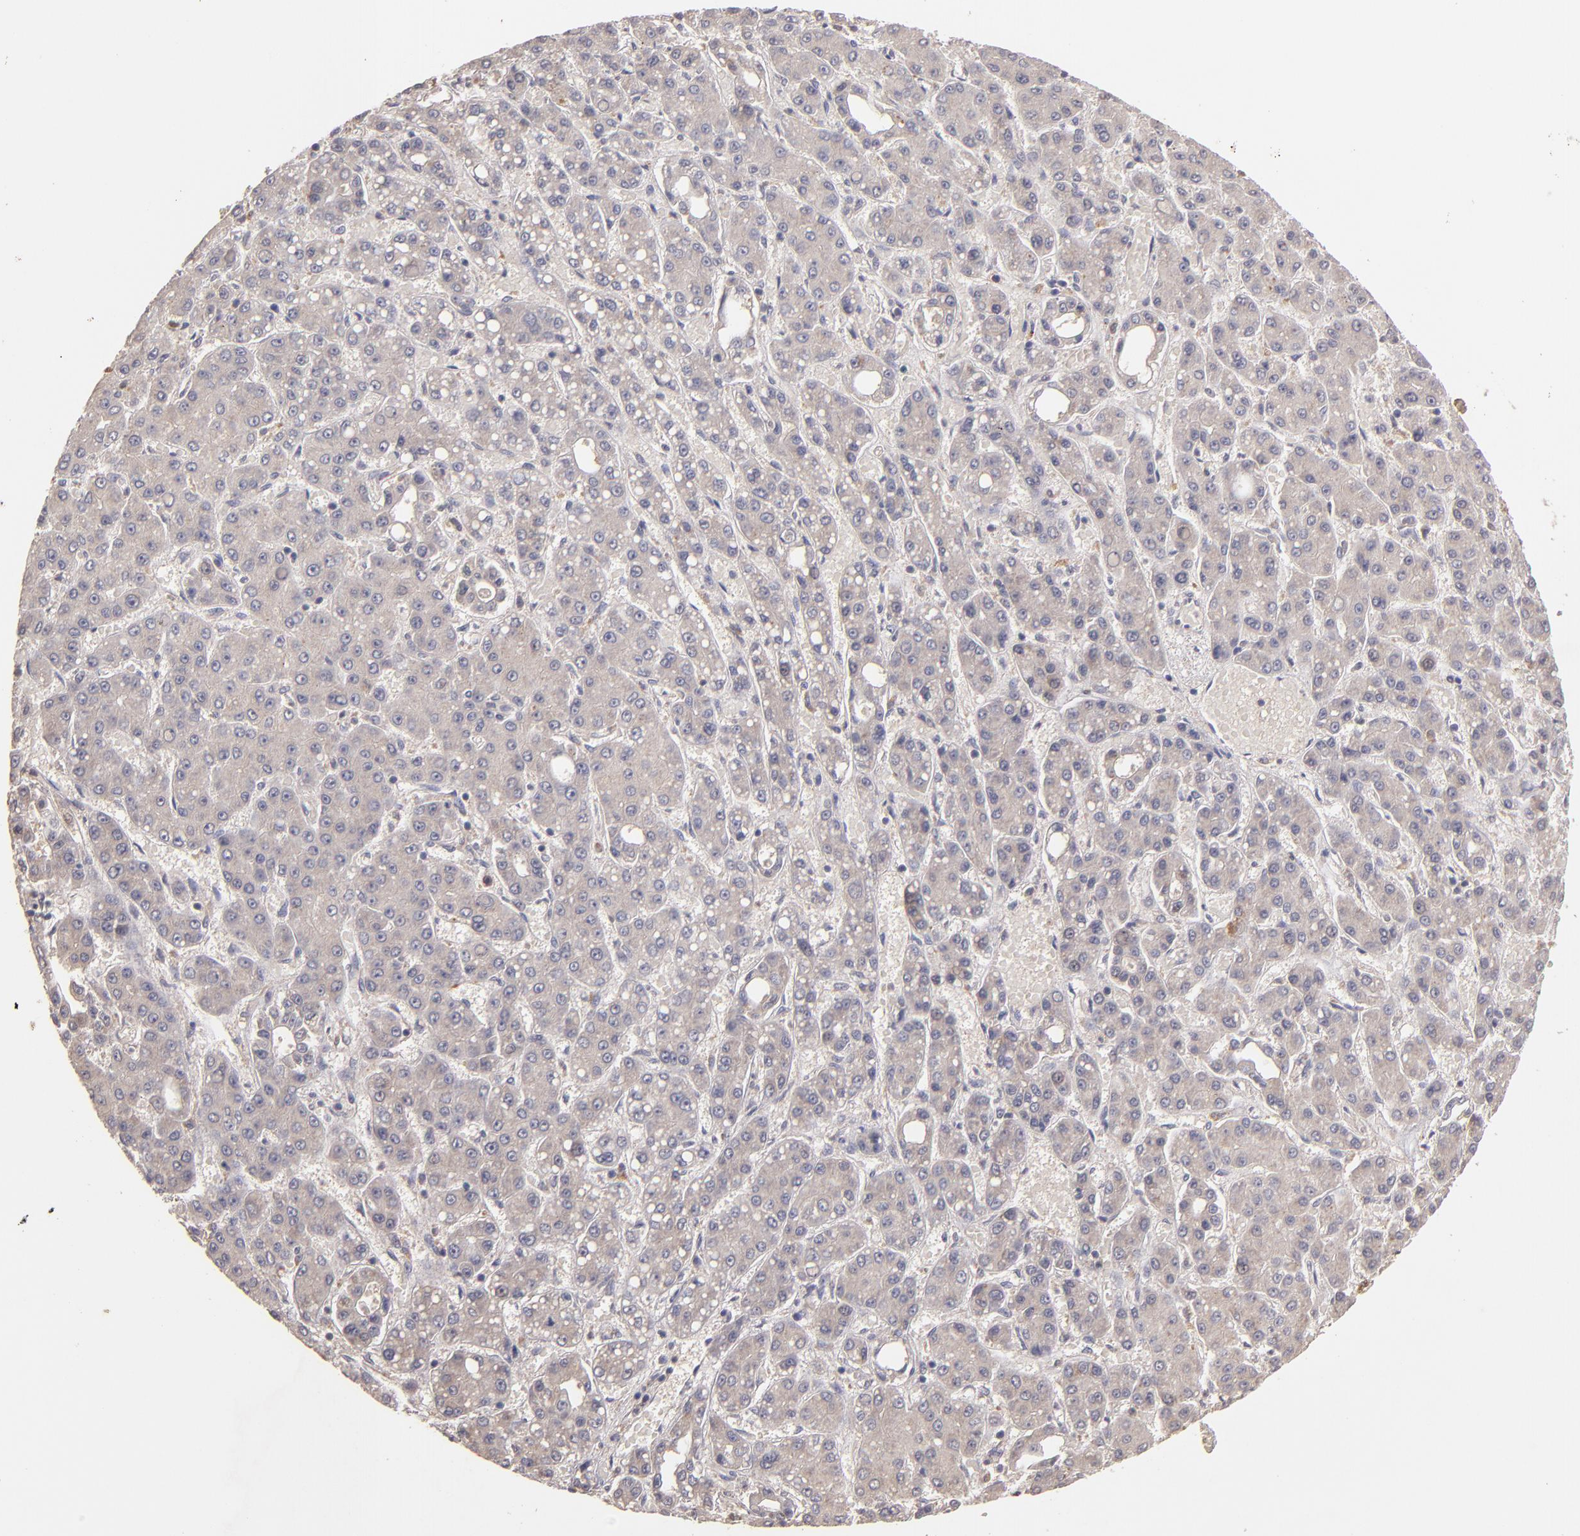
{"staining": {"intensity": "weak", "quantity": "<25%", "location": "cytoplasmic/membranous"}, "tissue": "liver cancer", "cell_type": "Tumor cells", "image_type": "cancer", "snomed": [{"axis": "morphology", "description": "Carcinoma, Hepatocellular, NOS"}, {"axis": "topography", "description": "Liver"}], "caption": "Liver cancer (hepatocellular carcinoma) was stained to show a protein in brown. There is no significant staining in tumor cells. (DAB immunohistochemistry (IHC), high magnification).", "gene": "UPF3B", "patient": {"sex": "male", "age": 69}}